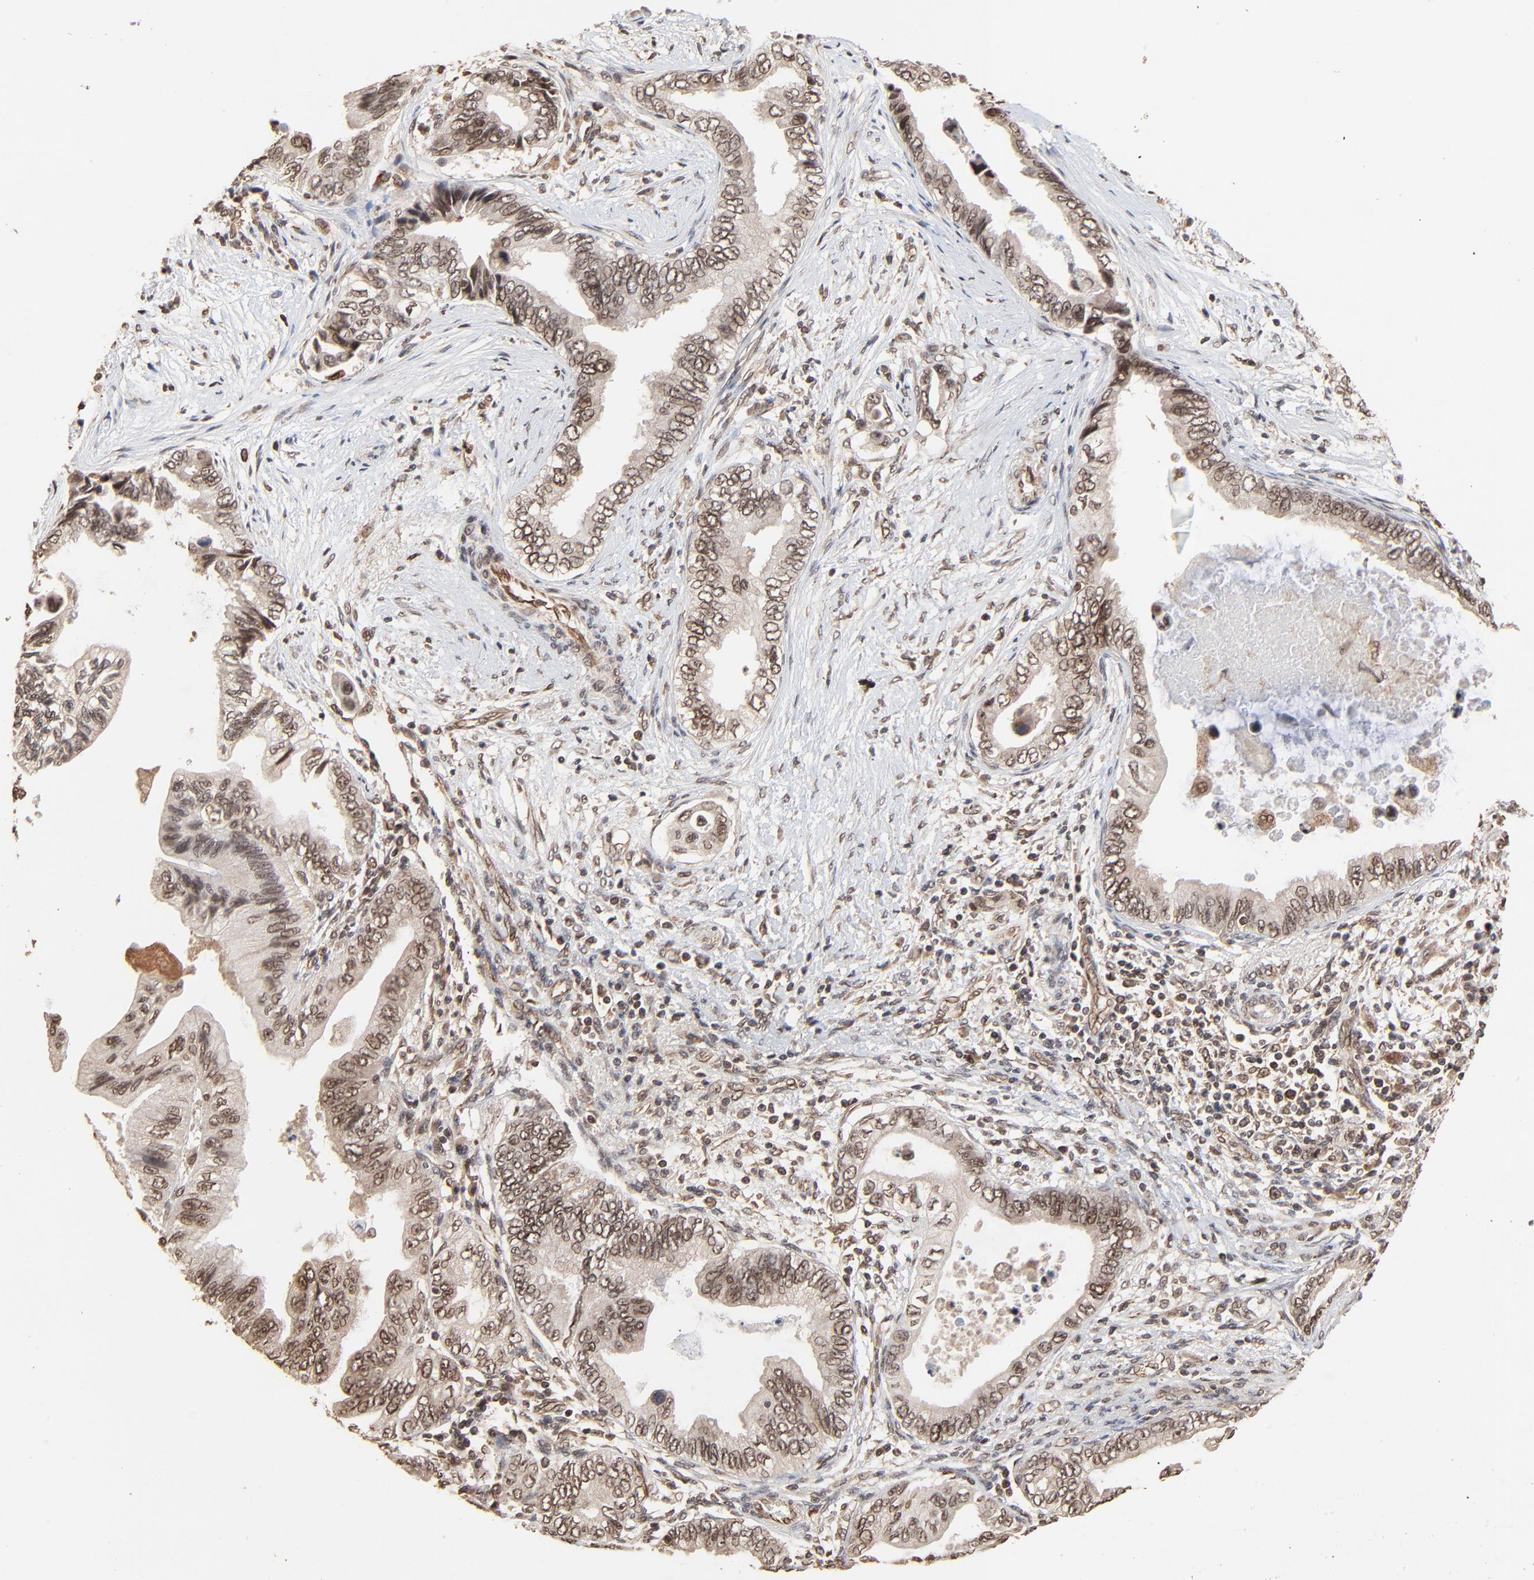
{"staining": {"intensity": "weak", "quantity": ">75%", "location": "cytoplasmic/membranous,nuclear"}, "tissue": "pancreatic cancer", "cell_type": "Tumor cells", "image_type": "cancer", "snomed": [{"axis": "morphology", "description": "Adenocarcinoma, NOS"}, {"axis": "topography", "description": "Pancreas"}], "caption": "Immunohistochemical staining of pancreatic cancer (adenocarcinoma) reveals low levels of weak cytoplasmic/membranous and nuclear expression in approximately >75% of tumor cells. (IHC, brightfield microscopy, high magnification).", "gene": "FAM227A", "patient": {"sex": "female", "age": 66}}